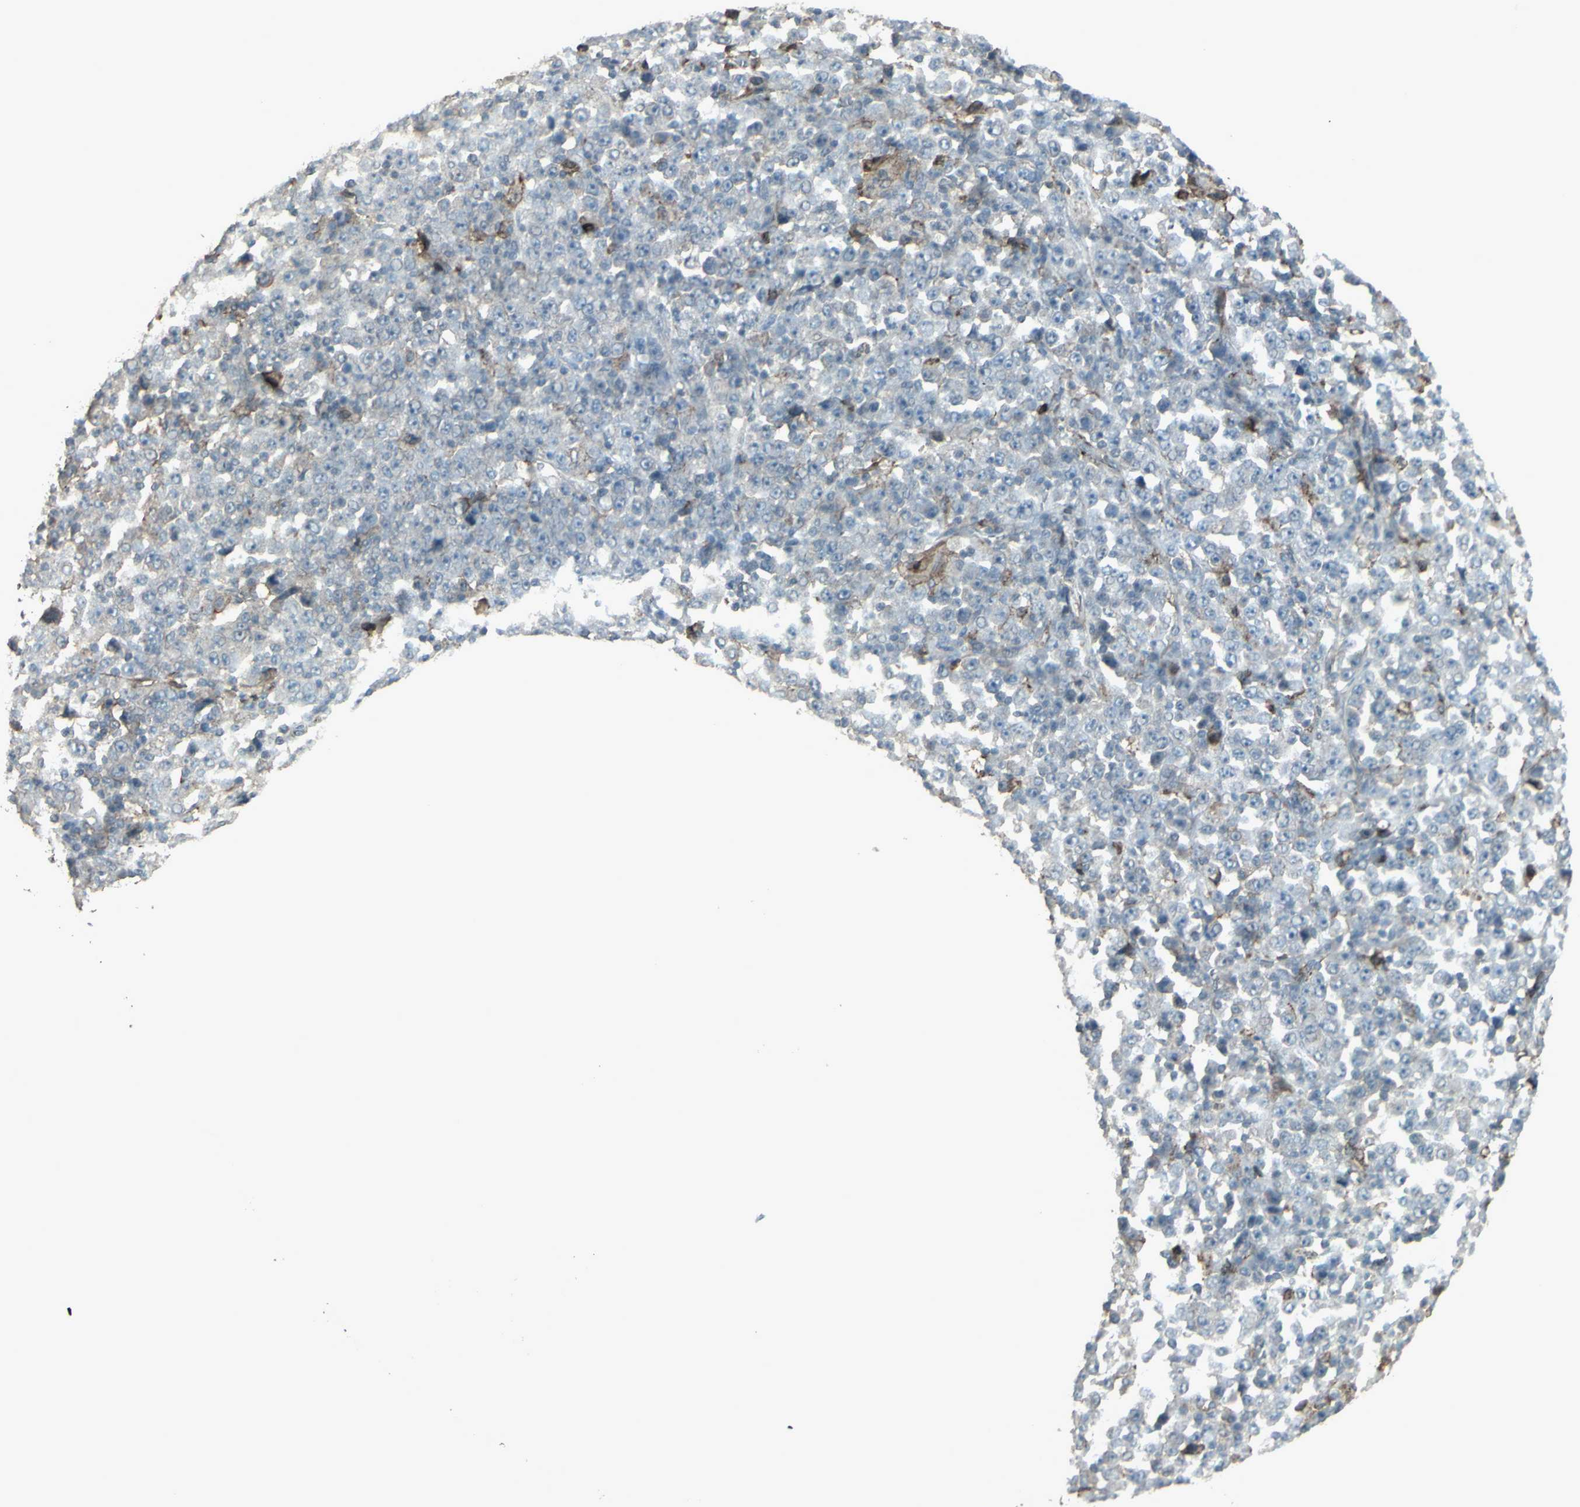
{"staining": {"intensity": "negative", "quantity": "none", "location": "none"}, "tissue": "stomach cancer", "cell_type": "Tumor cells", "image_type": "cancer", "snomed": [{"axis": "morphology", "description": "Normal tissue, NOS"}, {"axis": "morphology", "description": "Adenocarcinoma, NOS"}, {"axis": "topography", "description": "Stomach, upper"}, {"axis": "topography", "description": "Stomach"}], "caption": "Stomach cancer was stained to show a protein in brown. There is no significant positivity in tumor cells. The staining was performed using DAB (3,3'-diaminobenzidine) to visualize the protein expression in brown, while the nuclei were stained in blue with hematoxylin (Magnification: 20x).", "gene": "SMO", "patient": {"sex": "male", "age": 59}}